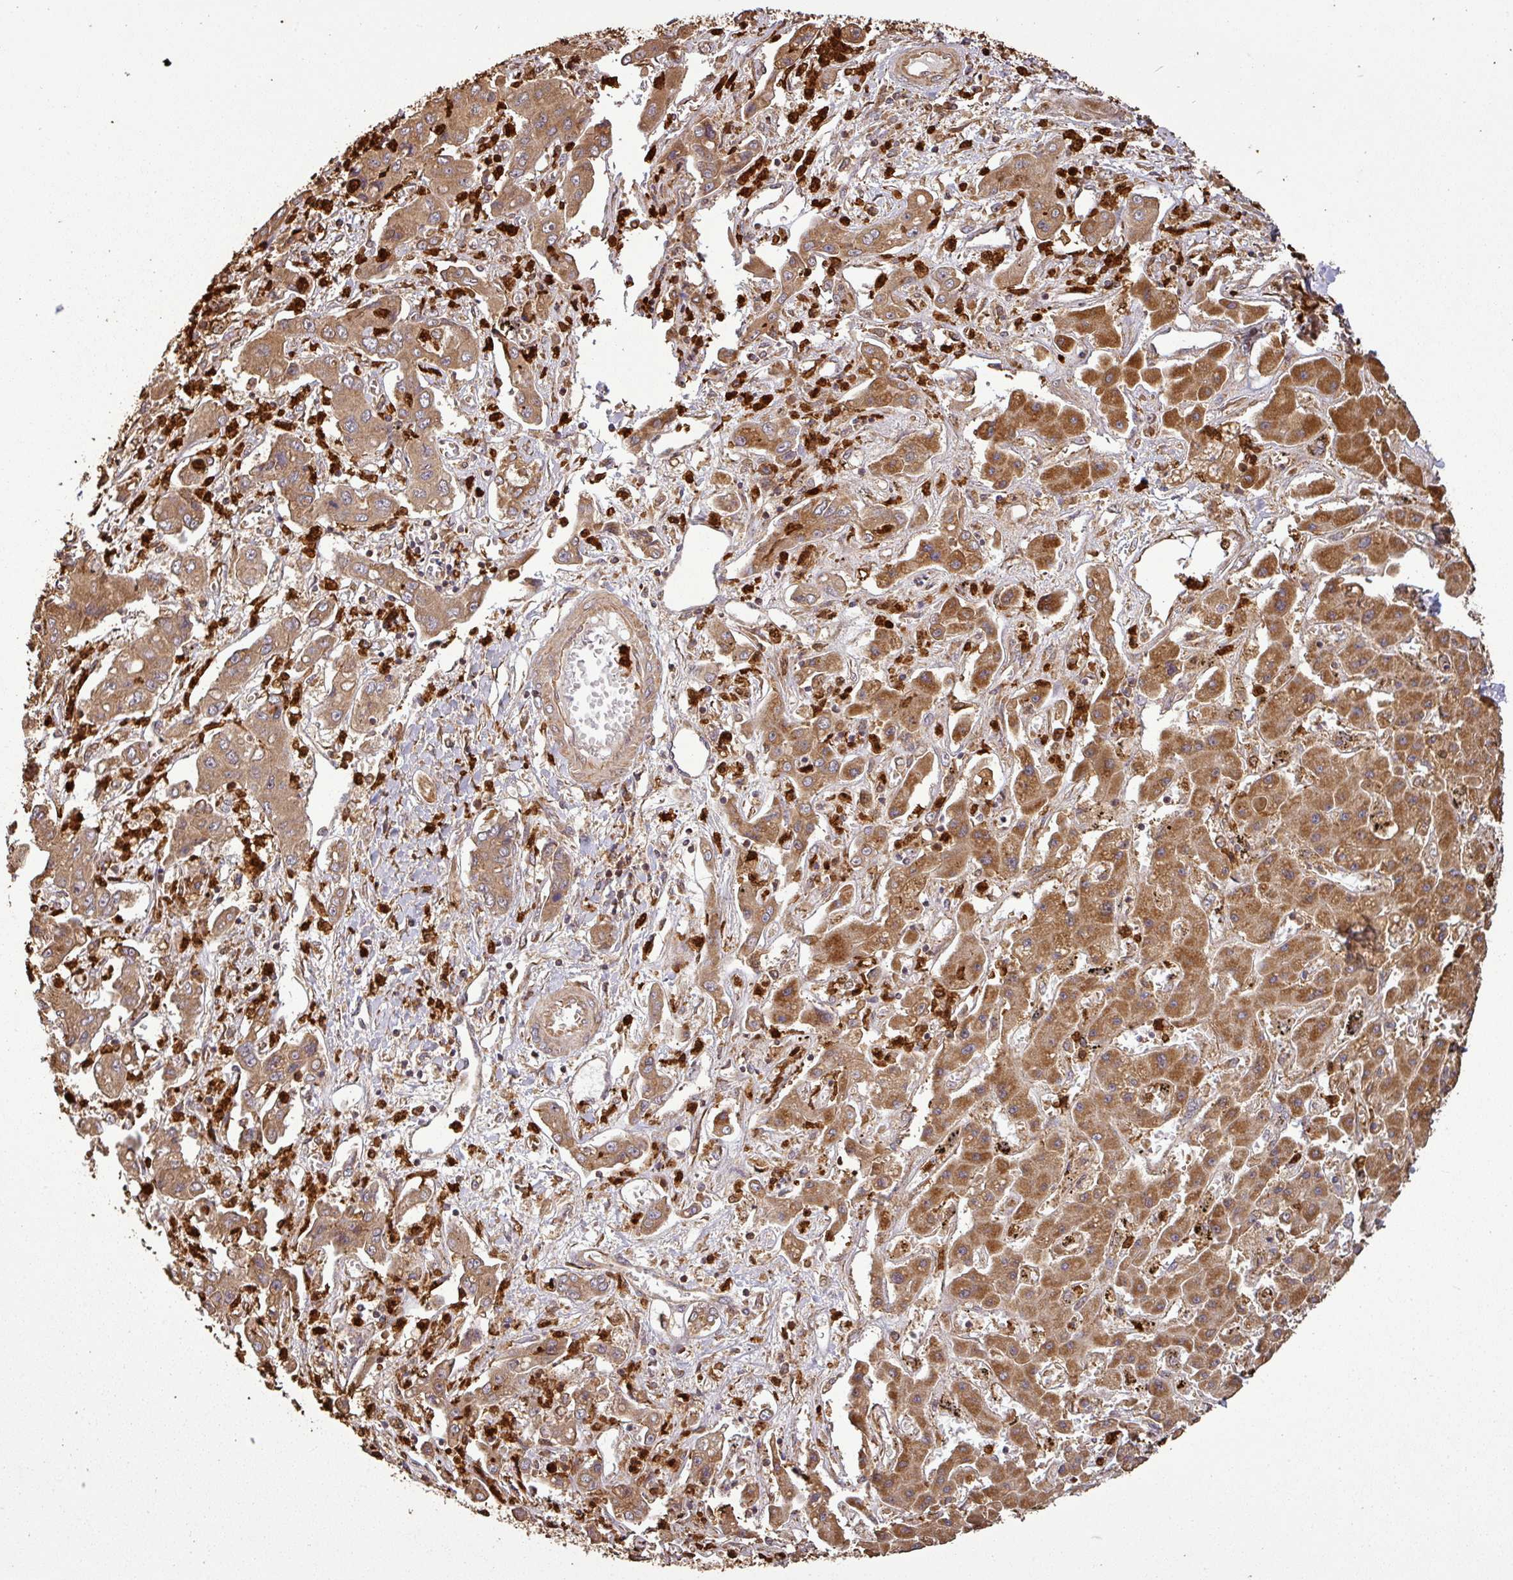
{"staining": {"intensity": "moderate", "quantity": ">75%", "location": "cytoplasmic/membranous"}, "tissue": "liver cancer", "cell_type": "Tumor cells", "image_type": "cancer", "snomed": [{"axis": "morphology", "description": "Cholangiocarcinoma"}, {"axis": "topography", "description": "Liver"}], "caption": "This is an image of immunohistochemistry staining of cholangiocarcinoma (liver), which shows moderate expression in the cytoplasmic/membranous of tumor cells.", "gene": "PLEKHM1", "patient": {"sex": "male", "age": 67}}